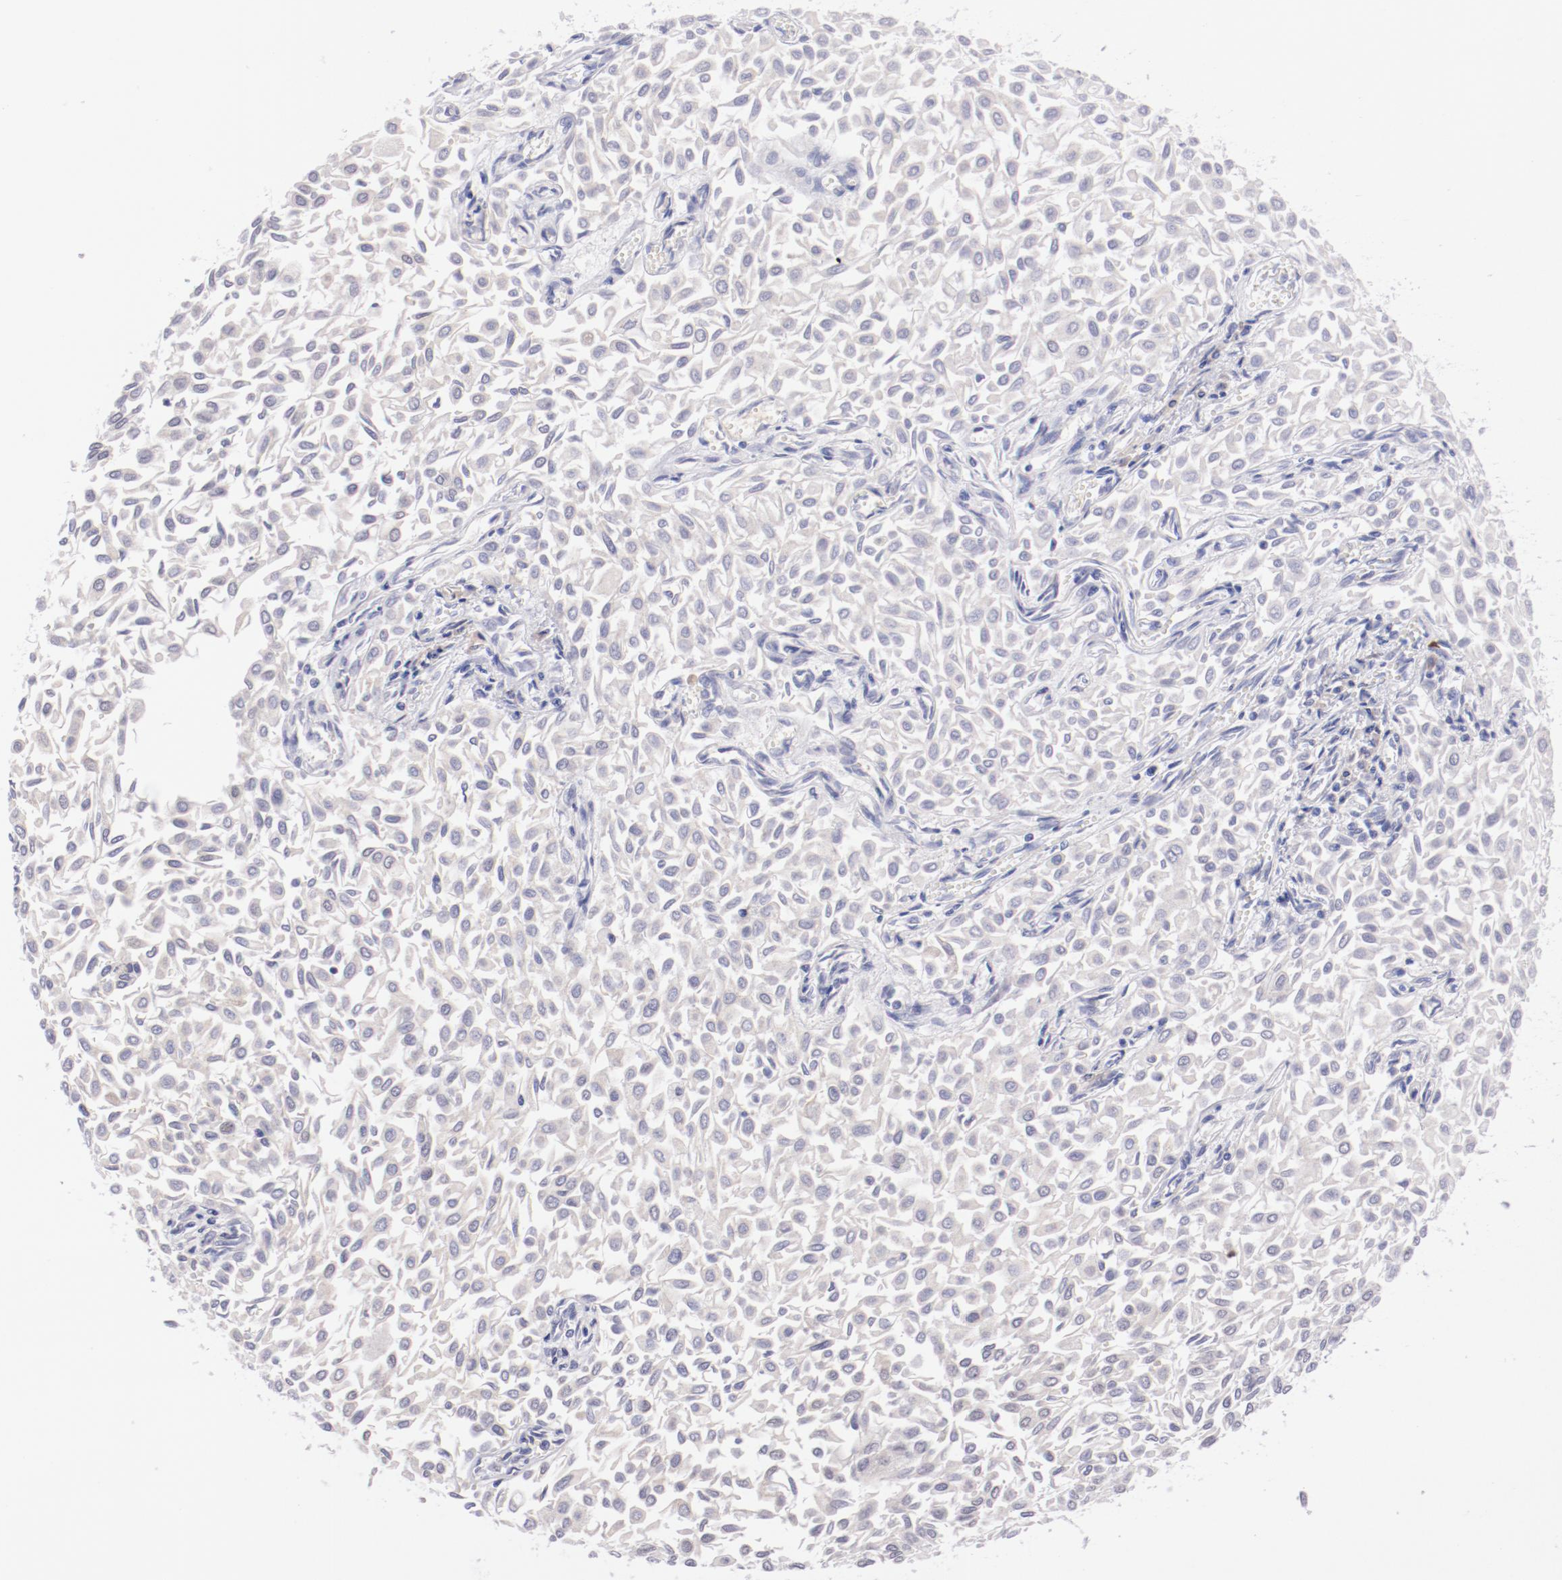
{"staining": {"intensity": "negative", "quantity": "none", "location": "none"}, "tissue": "urothelial cancer", "cell_type": "Tumor cells", "image_type": "cancer", "snomed": [{"axis": "morphology", "description": "Urothelial carcinoma, Low grade"}, {"axis": "topography", "description": "Urinary bladder"}], "caption": "This image is of urothelial carcinoma (low-grade) stained with IHC to label a protein in brown with the nuclei are counter-stained blue. There is no expression in tumor cells.", "gene": "TRAF3", "patient": {"sex": "male", "age": 64}}